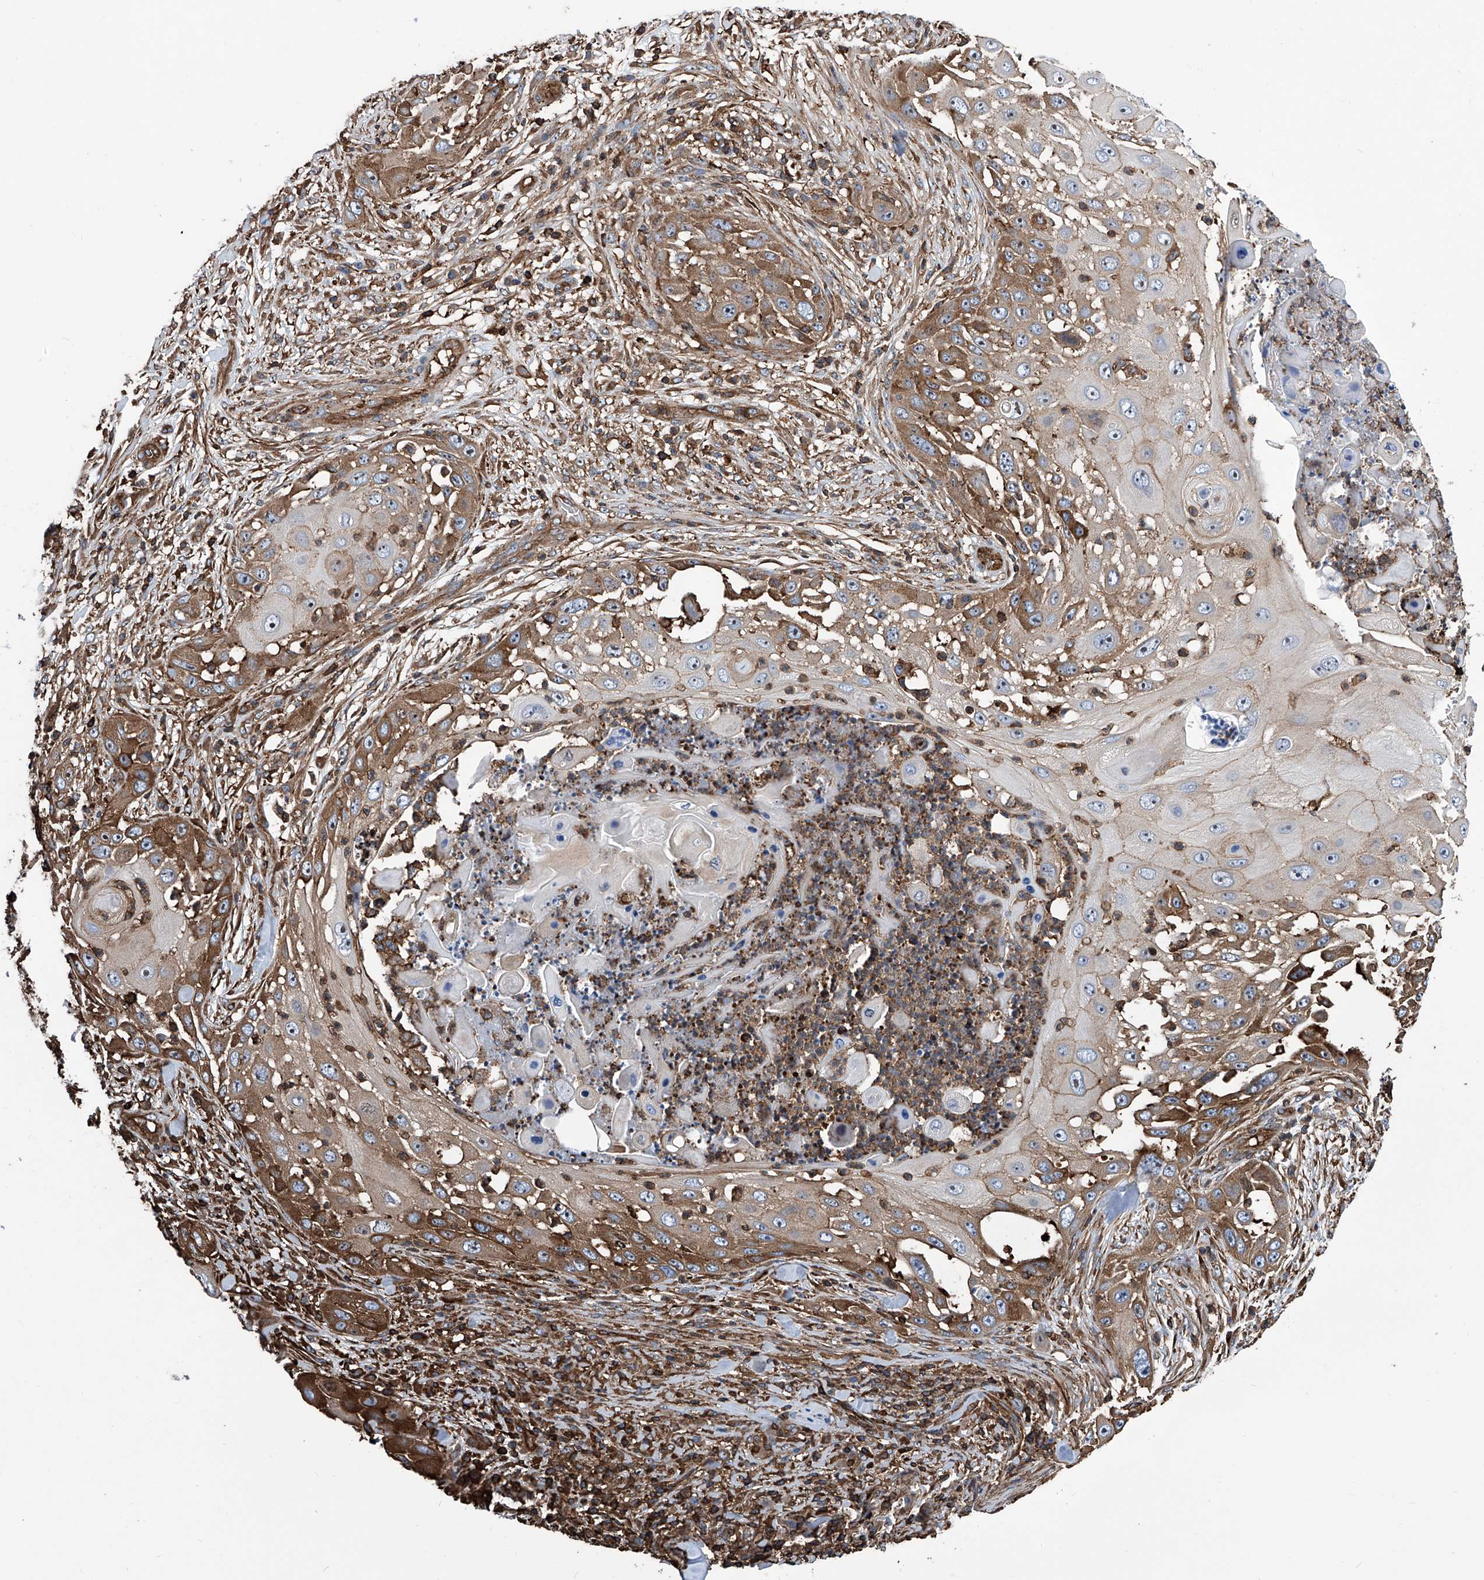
{"staining": {"intensity": "moderate", "quantity": "25%-75%", "location": "cytoplasmic/membranous,nuclear"}, "tissue": "skin cancer", "cell_type": "Tumor cells", "image_type": "cancer", "snomed": [{"axis": "morphology", "description": "Squamous cell carcinoma, NOS"}, {"axis": "topography", "description": "Skin"}], "caption": "IHC micrograph of neoplastic tissue: human skin cancer (squamous cell carcinoma) stained using immunohistochemistry (IHC) shows medium levels of moderate protein expression localized specifically in the cytoplasmic/membranous and nuclear of tumor cells, appearing as a cytoplasmic/membranous and nuclear brown color.", "gene": "ZNF484", "patient": {"sex": "female", "age": 44}}